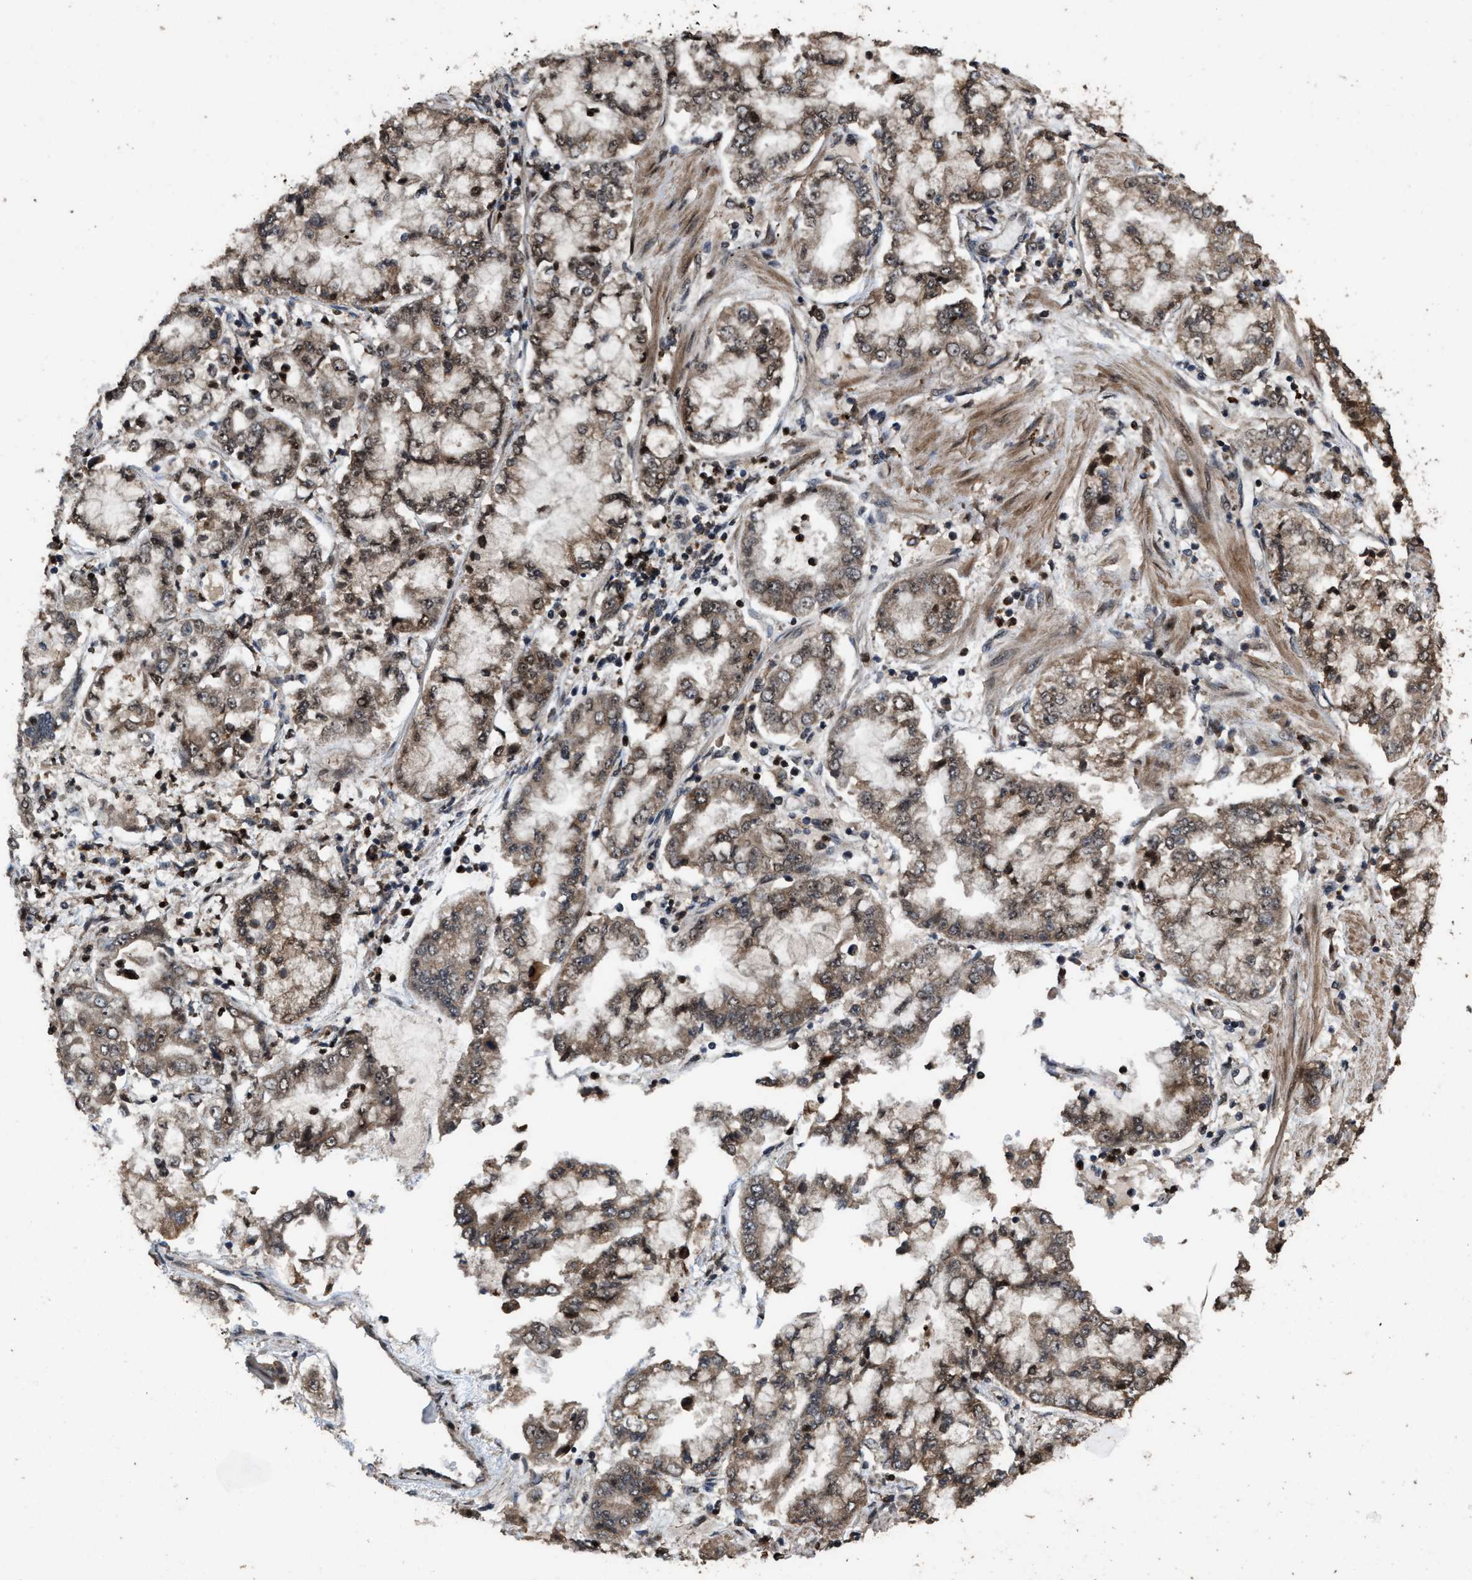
{"staining": {"intensity": "moderate", "quantity": ">75%", "location": "cytoplasmic/membranous,nuclear"}, "tissue": "stomach cancer", "cell_type": "Tumor cells", "image_type": "cancer", "snomed": [{"axis": "morphology", "description": "Adenocarcinoma, NOS"}, {"axis": "topography", "description": "Stomach"}], "caption": "Immunohistochemical staining of human adenocarcinoma (stomach) displays medium levels of moderate cytoplasmic/membranous and nuclear staining in about >75% of tumor cells. Immunohistochemistry (ihc) stains the protein of interest in brown and the nuclei are stained blue.", "gene": "HAUS6", "patient": {"sex": "male", "age": 76}}